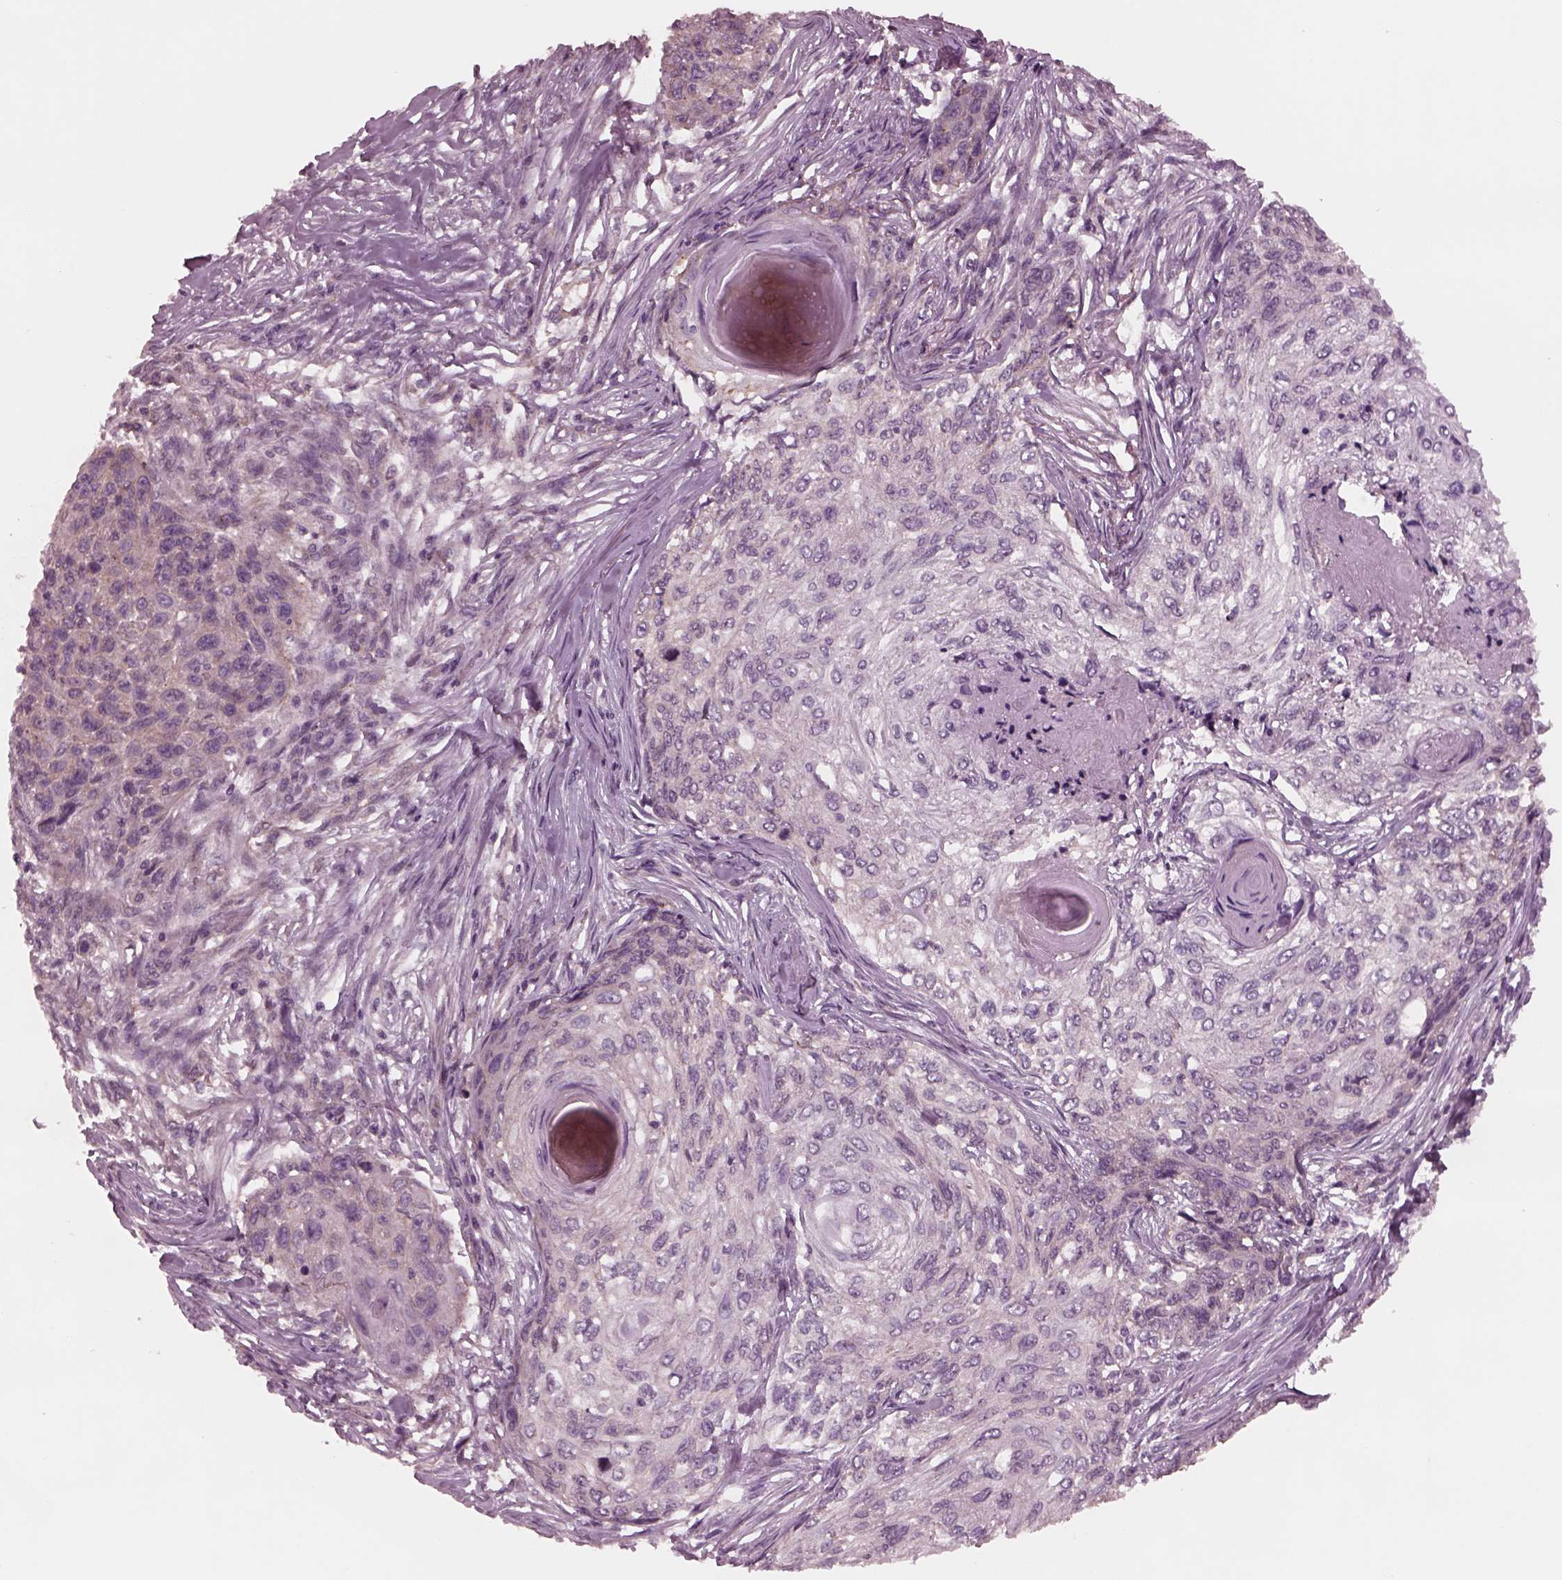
{"staining": {"intensity": "weak", "quantity": "<25%", "location": "cytoplasmic/membranous"}, "tissue": "skin cancer", "cell_type": "Tumor cells", "image_type": "cancer", "snomed": [{"axis": "morphology", "description": "Squamous cell carcinoma, NOS"}, {"axis": "topography", "description": "Skin"}], "caption": "A histopathology image of human squamous cell carcinoma (skin) is negative for staining in tumor cells.", "gene": "TUBG1", "patient": {"sex": "male", "age": 92}}